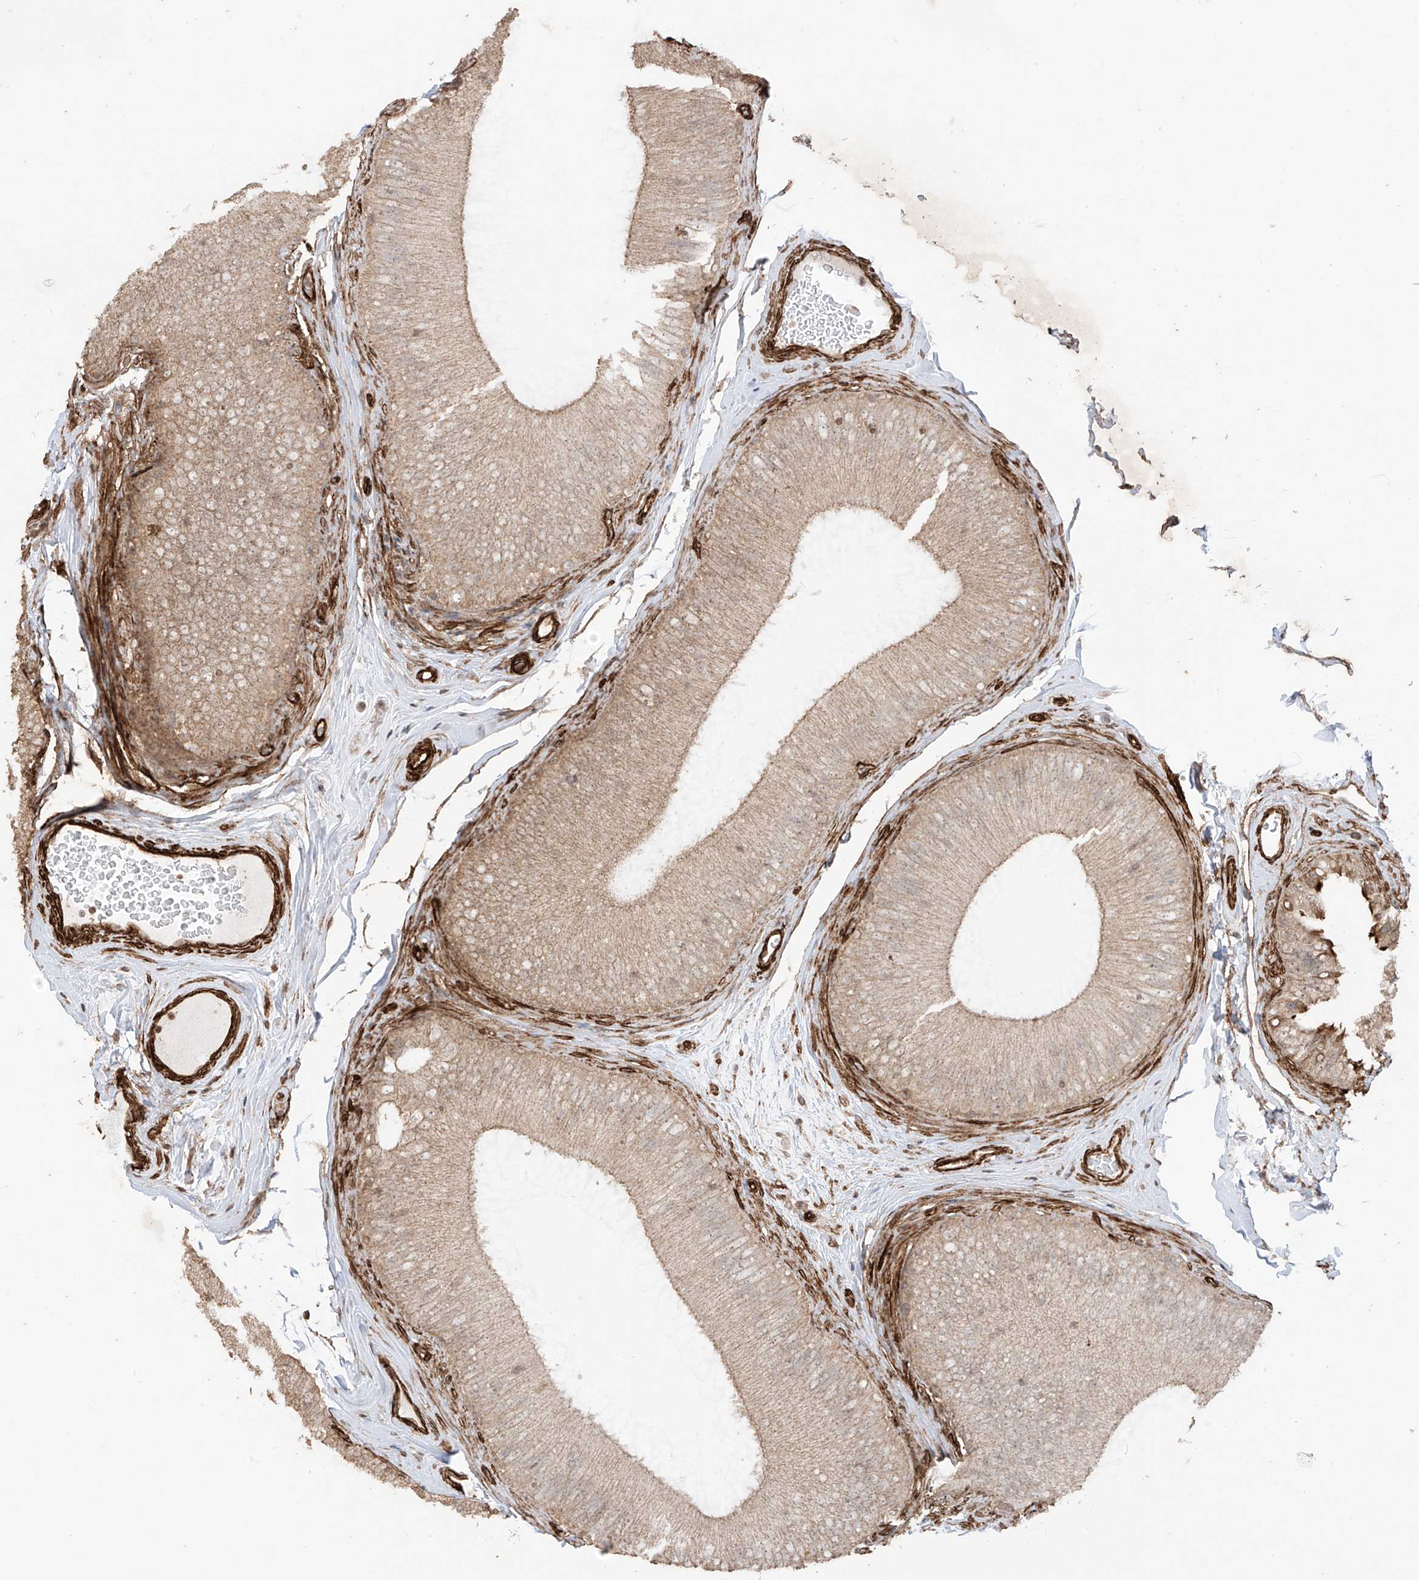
{"staining": {"intensity": "moderate", "quantity": "<25%", "location": "cytoplasmic/membranous"}, "tissue": "epididymis", "cell_type": "Glandular cells", "image_type": "normal", "snomed": [{"axis": "morphology", "description": "Normal tissue, NOS"}, {"axis": "topography", "description": "Epididymis"}], "caption": "Epididymis stained with IHC displays moderate cytoplasmic/membranous staining in approximately <25% of glandular cells.", "gene": "TTLL5", "patient": {"sex": "male", "age": 45}}